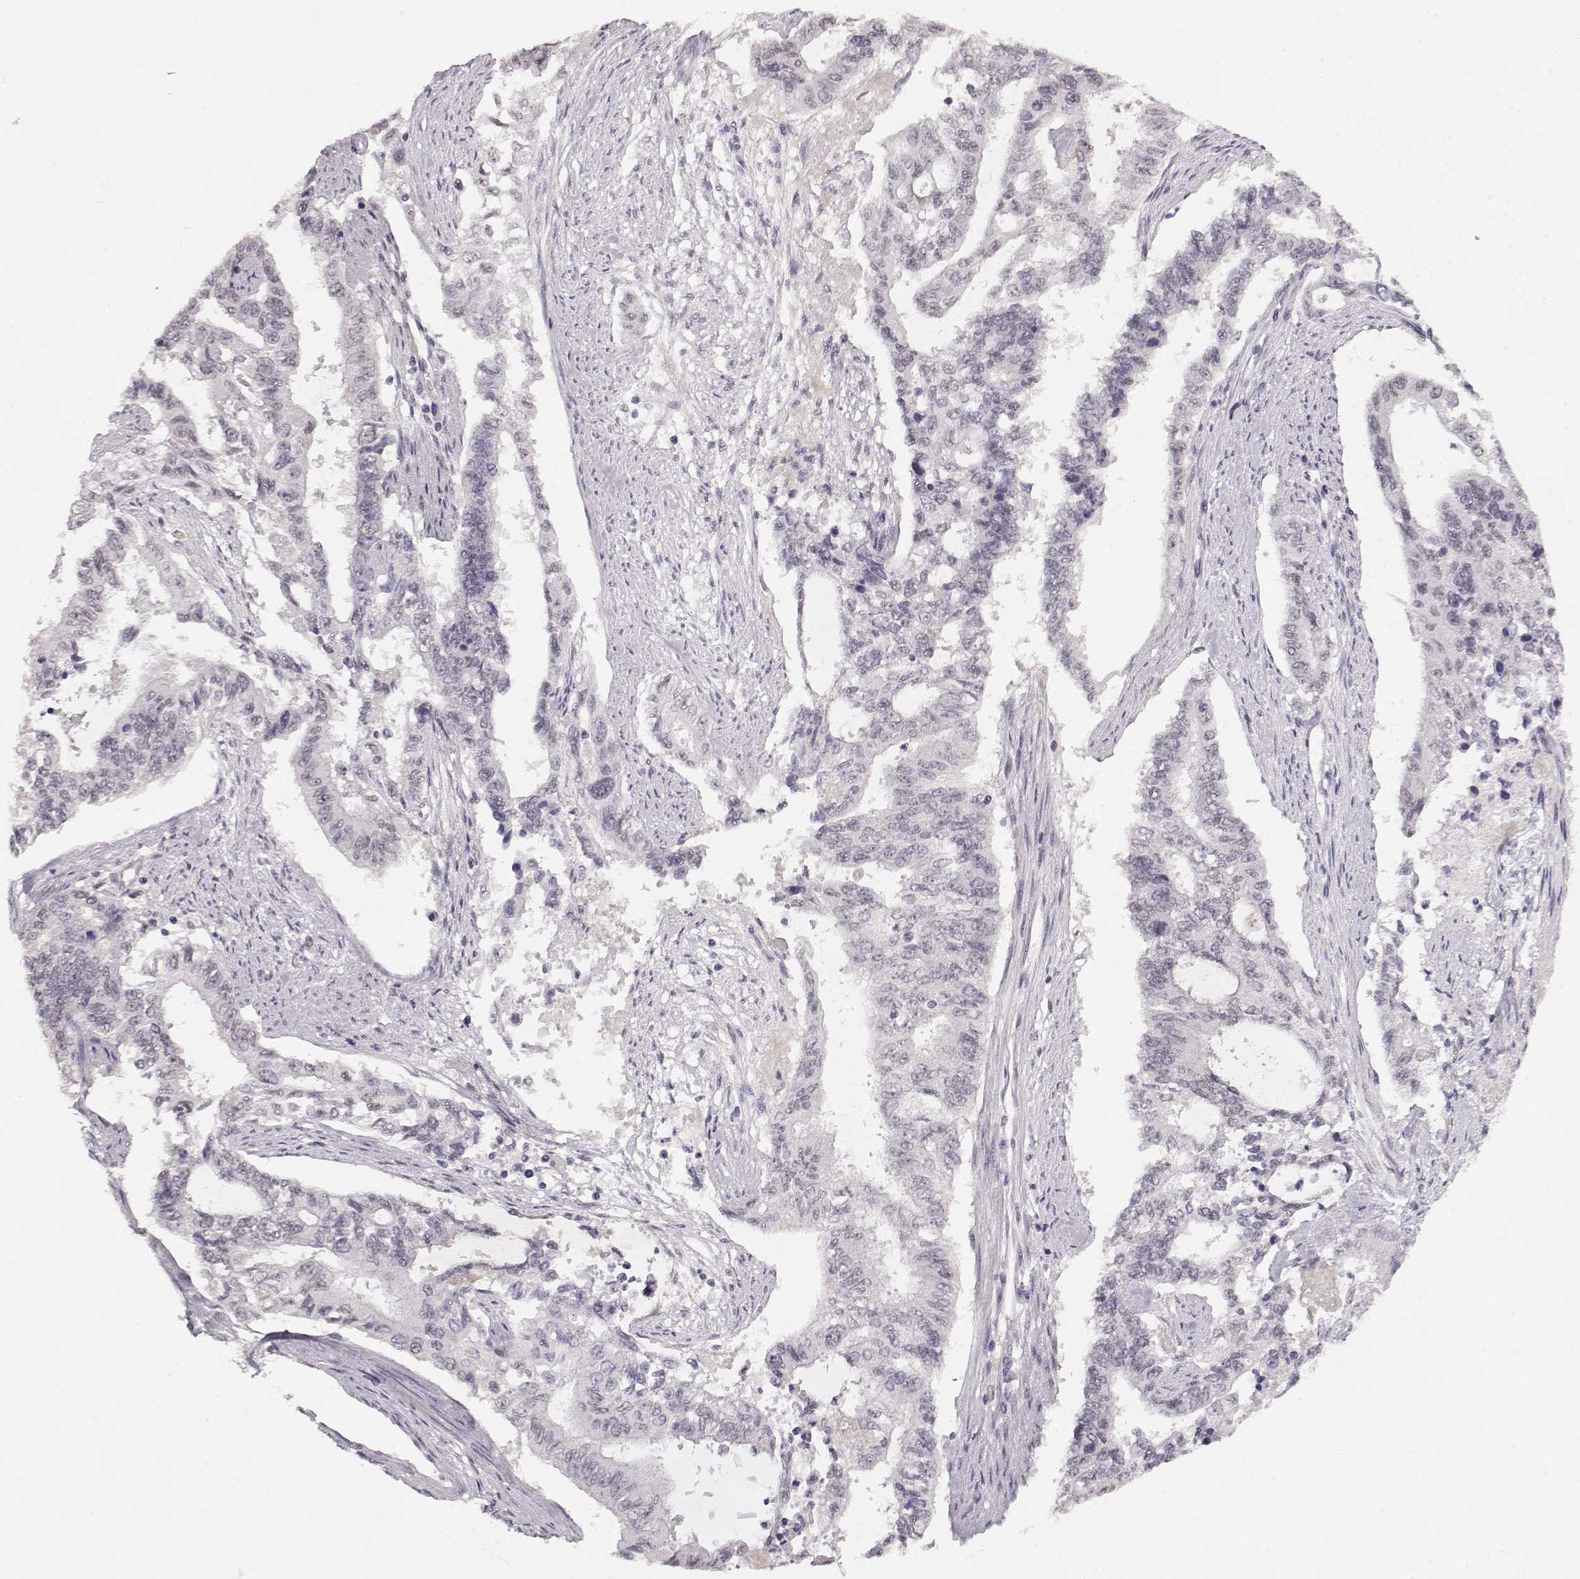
{"staining": {"intensity": "weak", "quantity": "<25%", "location": "nuclear"}, "tissue": "endometrial cancer", "cell_type": "Tumor cells", "image_type": "cancer", "snomed": [{"axis": "morphology", "description": "Adenocarcinoma, NOS"}, {"axis": "topography", "description": "Uterus"}], "caption": "Adenocarcinoma (endometrial) stained for a protein using immunohistochemistry shows no expression tumor cells.", "gene": "PCP4", "patient": {"sex": "female", "age": 59}}